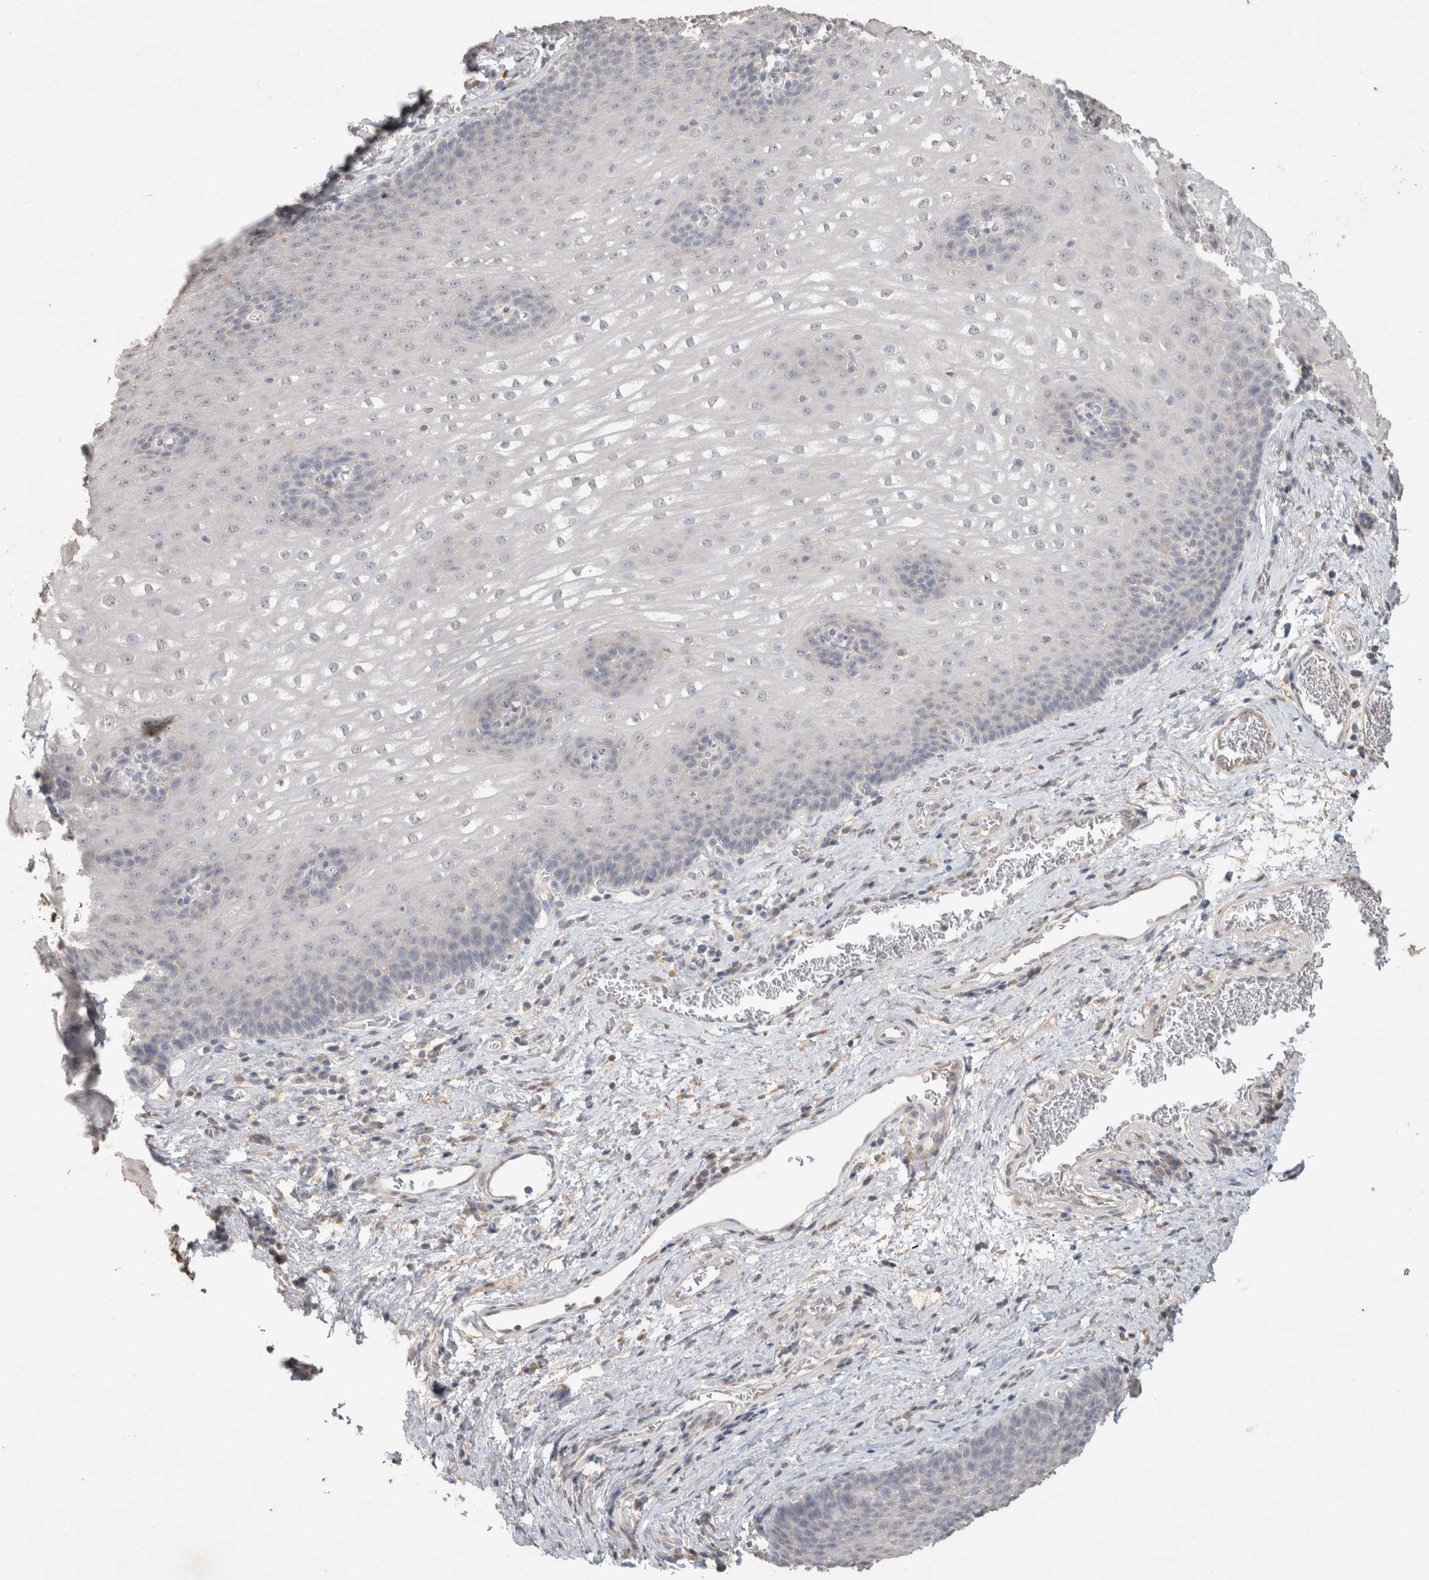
{"staining": {"intensity": "negative", "quantity": "none", "location": "none"}, "tissue": "esophagus", "cell_type": "Squamous epithelial cells", "image_type": "normal", "snomed": [{"axis": "morphology", "description": "Normal tissue, NOS"}, {"axis": "topography", "description": "Esophagus"}], "caption": "IHC histopathology image of benign human esophagus stained for a protein (brown), which reveals no positivity in squamous epithelial cells. The staining is performed using DAB (3,3'-diaminobenzidine) brown chromogen with nuclei counter-stained in using hematoxylin.", "gene": "NAALADL2", "patient": {"sex": "male", "age": 48}}